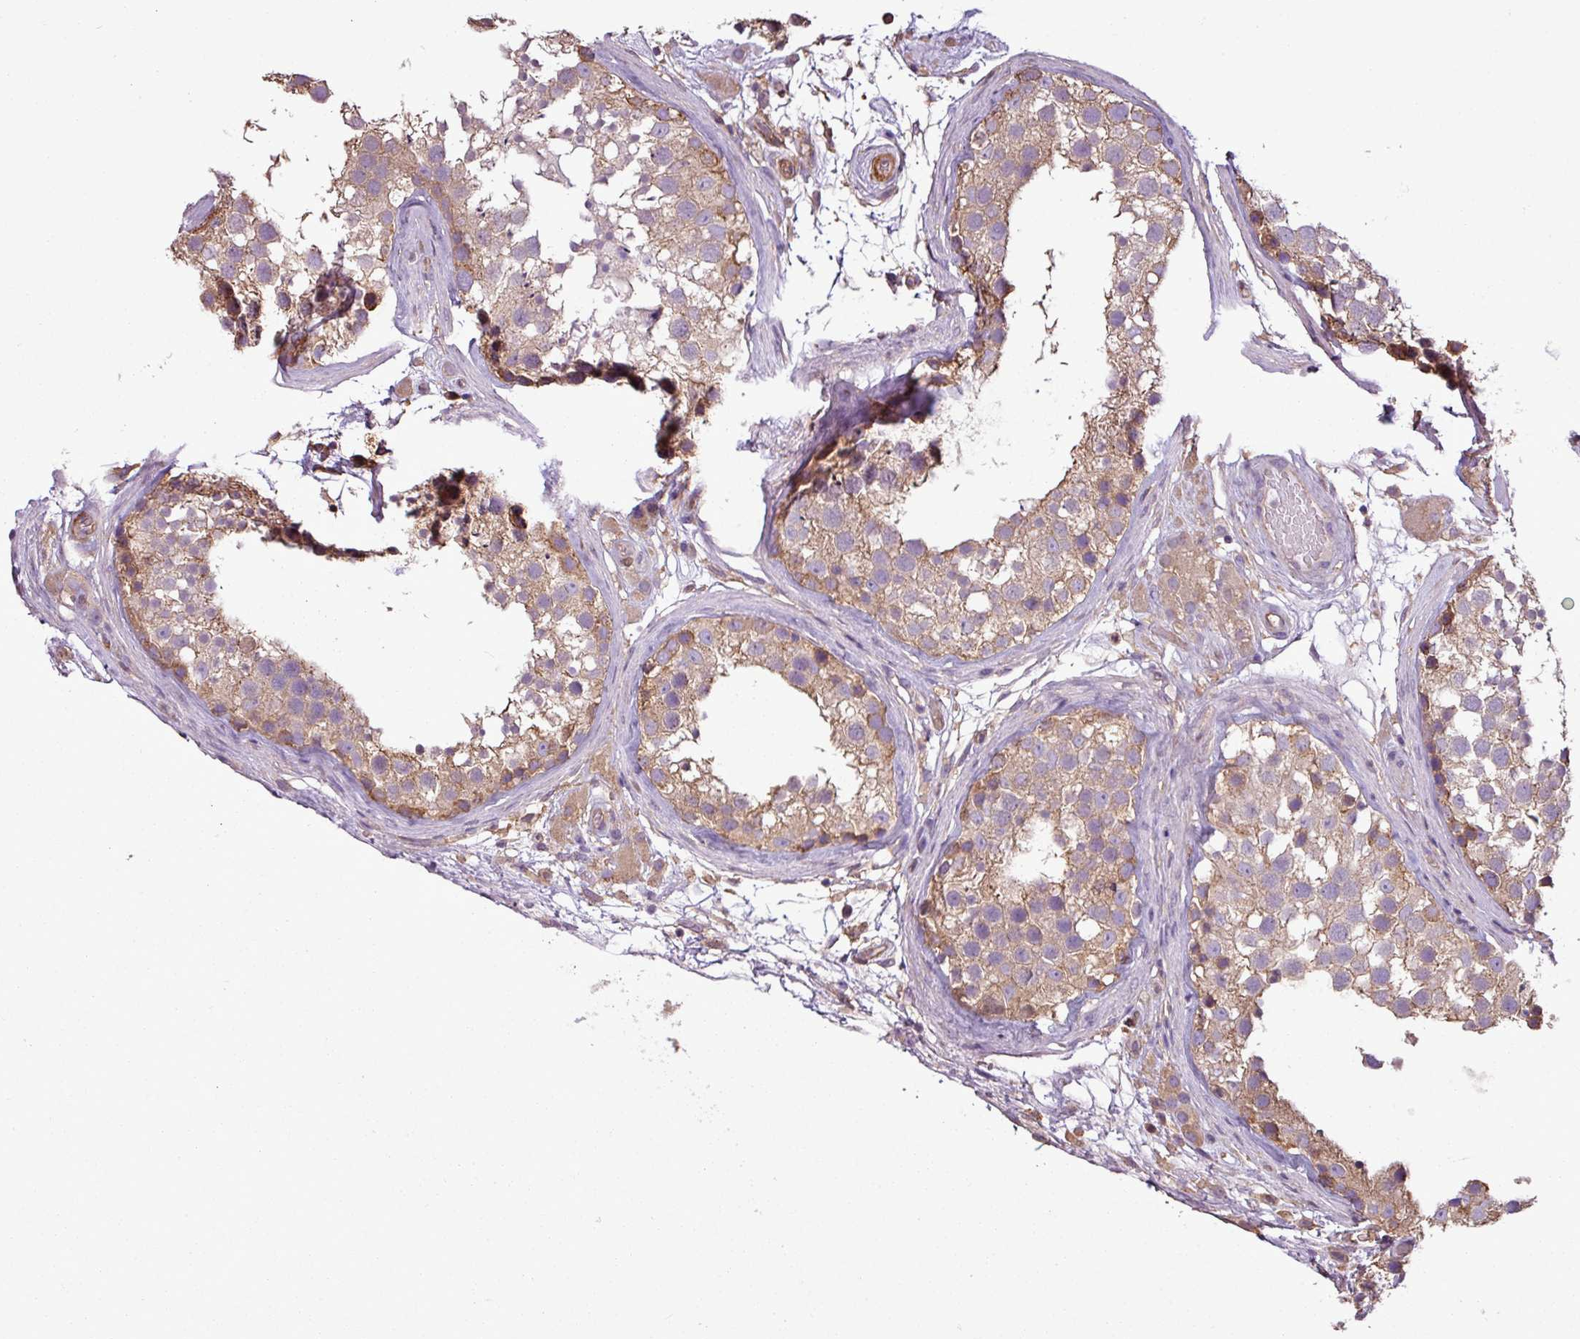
{"staining": {"intensity": "moderate", "quantity": "25%-75%", "location": "cytoplasmic/membranous"}, "tissue": "testis", "cell_type": "Cells in seminiferous ducts", "image_type": "normal", "snomed": [{"axis": "morphology", "description": "Normal tissue, NOS"}, {"axis": "topography", "description": "Testis"}], "caption": "About 25%-75% of cells in seminiferous ducts in unremarkable human testis display moderate cytoplasmic/membranous protein staining as visualized by brown immunohistochemical staining.", "gene": "PACSIN2", "patient": {"sex": "male", "age": 46}}